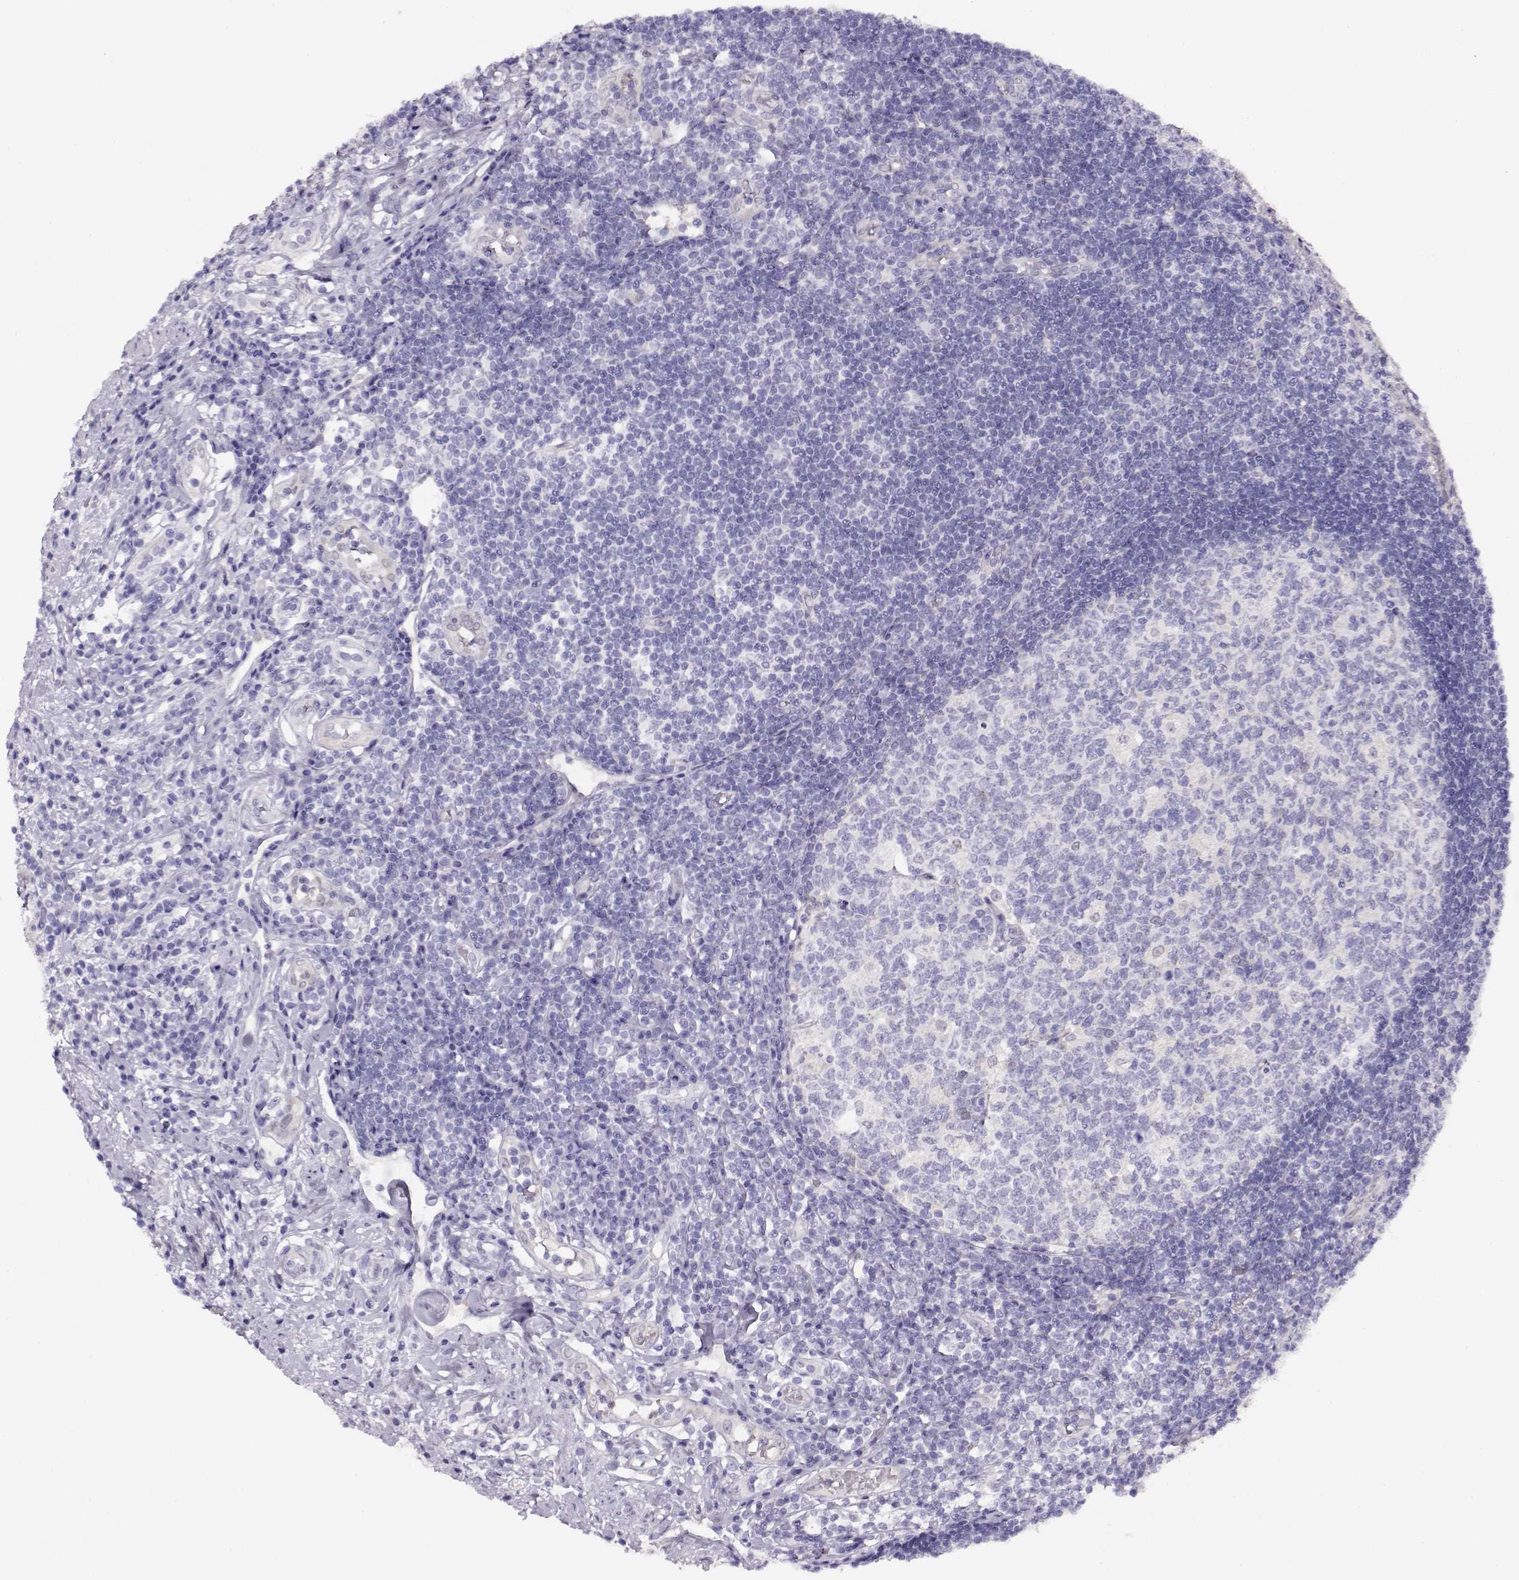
{"staining": {"intensity": "weak", "quantity": ">75%", "location": "cytoplasmic/membranous"}, "tissue": "appendix", "cell_type": "Glandular cells", "image_type": "normal", "snomed": [{"axis": "morphology", "description": "Normal tissue, NOS"}, {"axis": "morphology", "description": "Inflammation, NOS"}, {"axis": "topography", "description": "Appendix"}], "caption": "Immunohistochemistry (IHC) (DAB) staining of normal appendix displays weak cytoplasmic/membranous protein expression in approximately >75% of glandular cells.", "gene": "CCR8", "patient": {"sex": "male", "age": 16}}